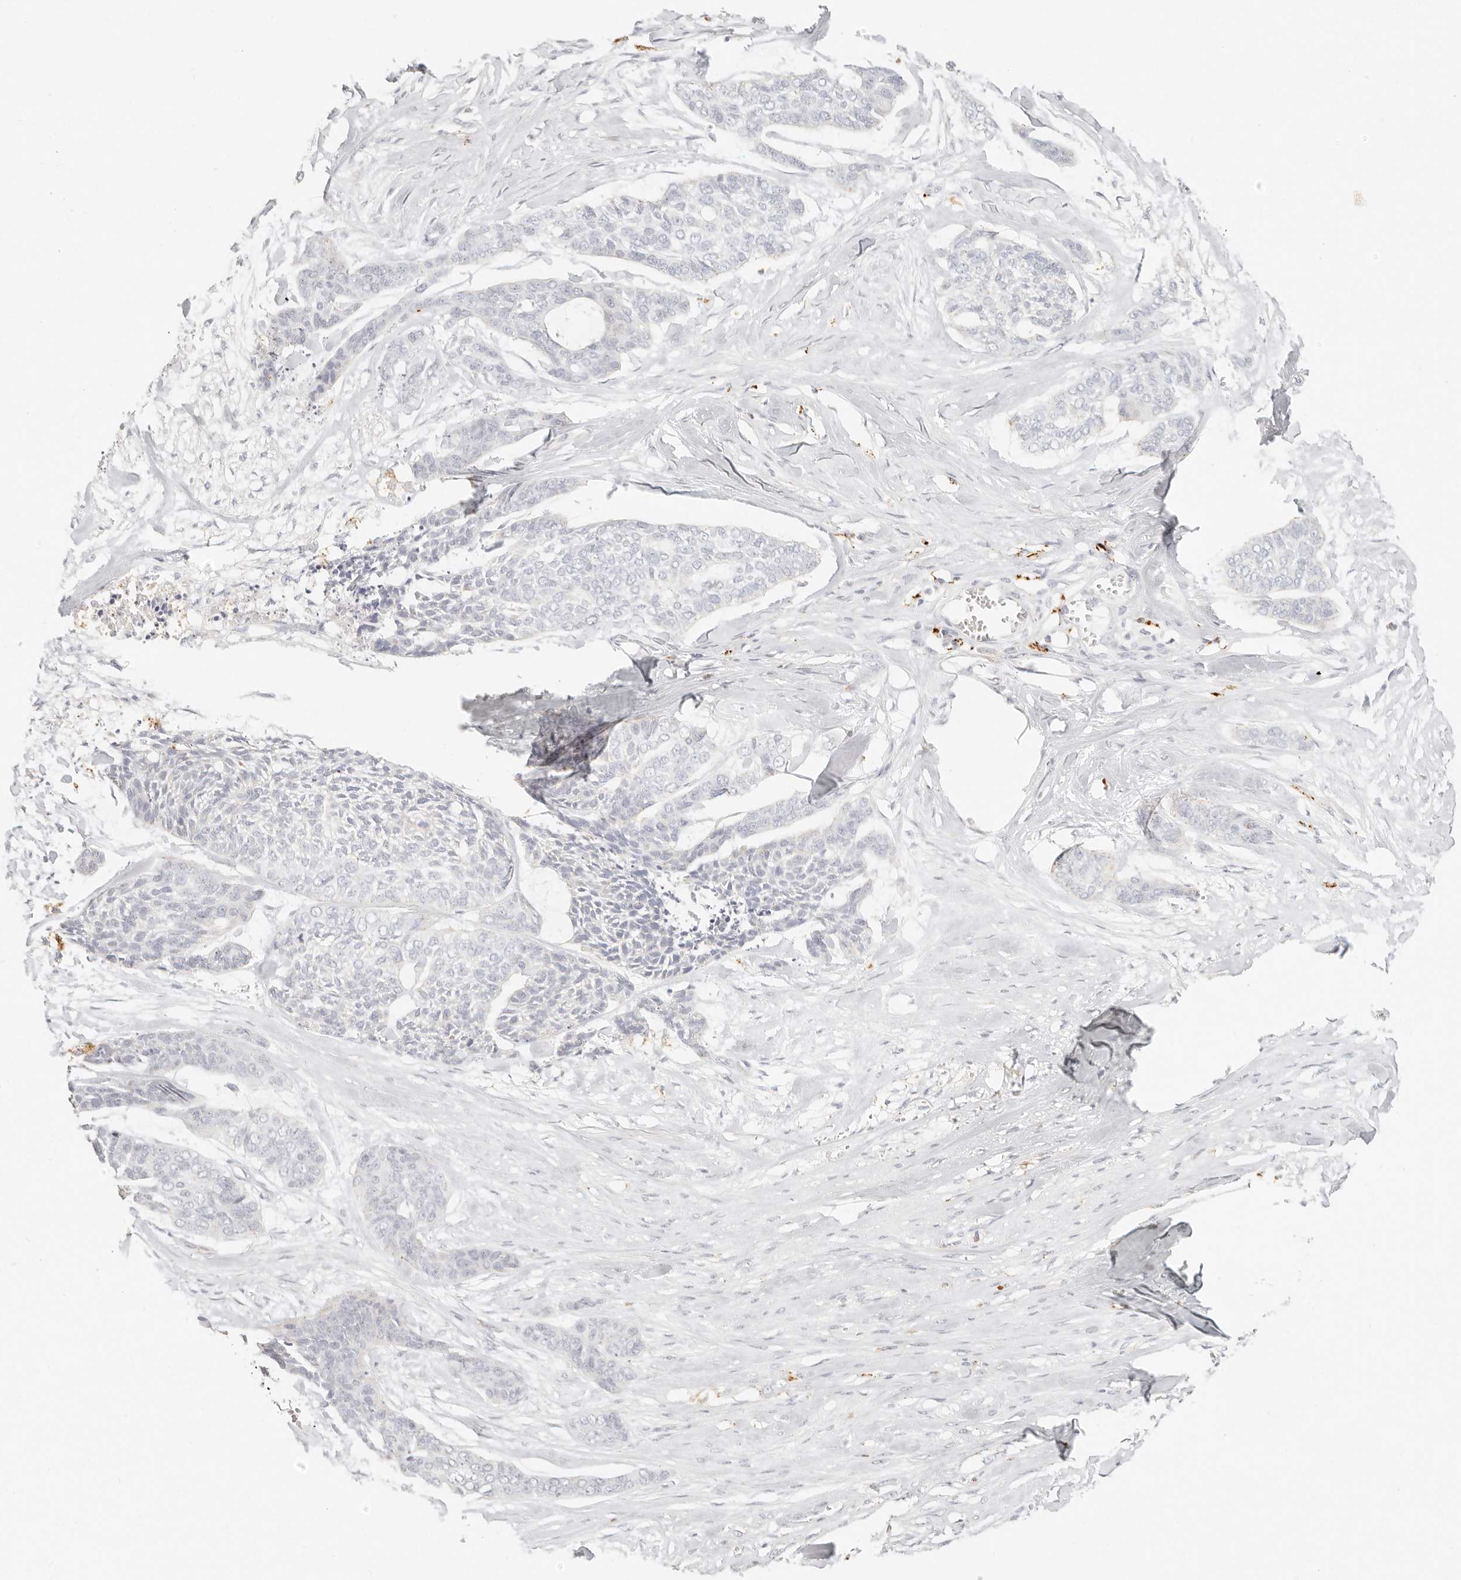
{"staining": {"intensity": "negative", "quantity": "none", "location": "none"}, "tissue": "skin cancer", "cell_type": "Tumor cells", "image_type": "cancer", "snomed": [{"axis": "morphology", "description": "Basal cell carcinoma"}, {"axis": "topography", "description": "Skin"}], "caption": "Immunohistochemistry (IHC) photomicrograph of neoplastic tissue: human skin cancer stained with DAB (3,3'-diaminobenzidine) exhibits no significant protein positivity in tumor cells.", "gene": "RNASET2", "patient": {"sex": "female", "age": 64}}